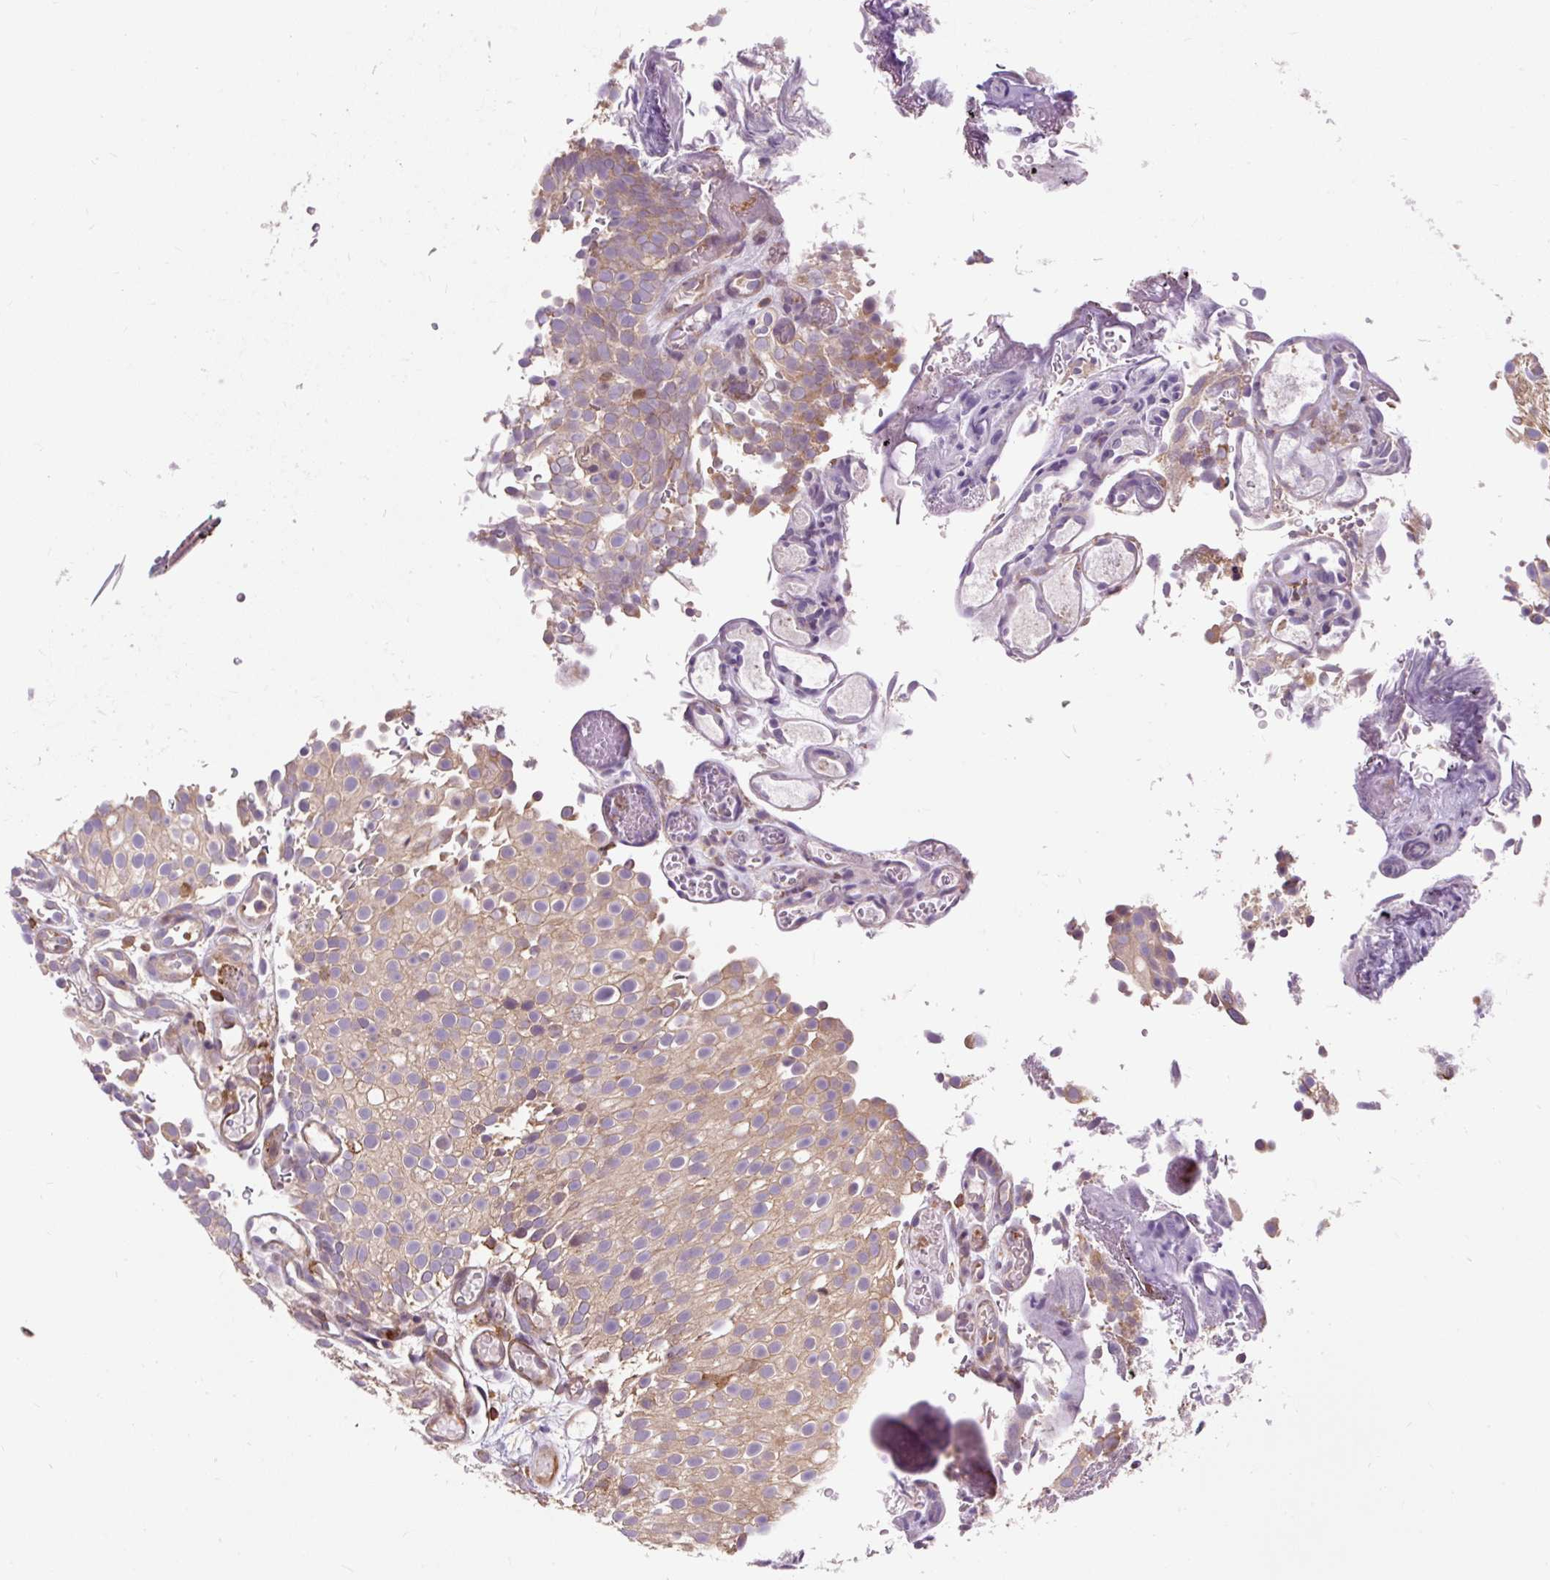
{"staining": {"intensity": "weak", "quantity": ">75%", "location": "cytoplasmic/membranous"}, "tissue": "urothelial cancer", "cell_type": "Tumor cells", "image_type": "cancer", "snomed": [{"axis": "morphology", "description": "Urothelial carcinoma, Low grade"}, {"axis": "topography", "description": "Urinary bladder"}], "caption": "Human urothelial carcinoma (low-grade) stained with a brown dye demonstrates weak cytoplasmic/membranous positive expression in about >75% of tumor cells.", "gene": "CISD3", "patient": {"sex": "male", "age": 78}}